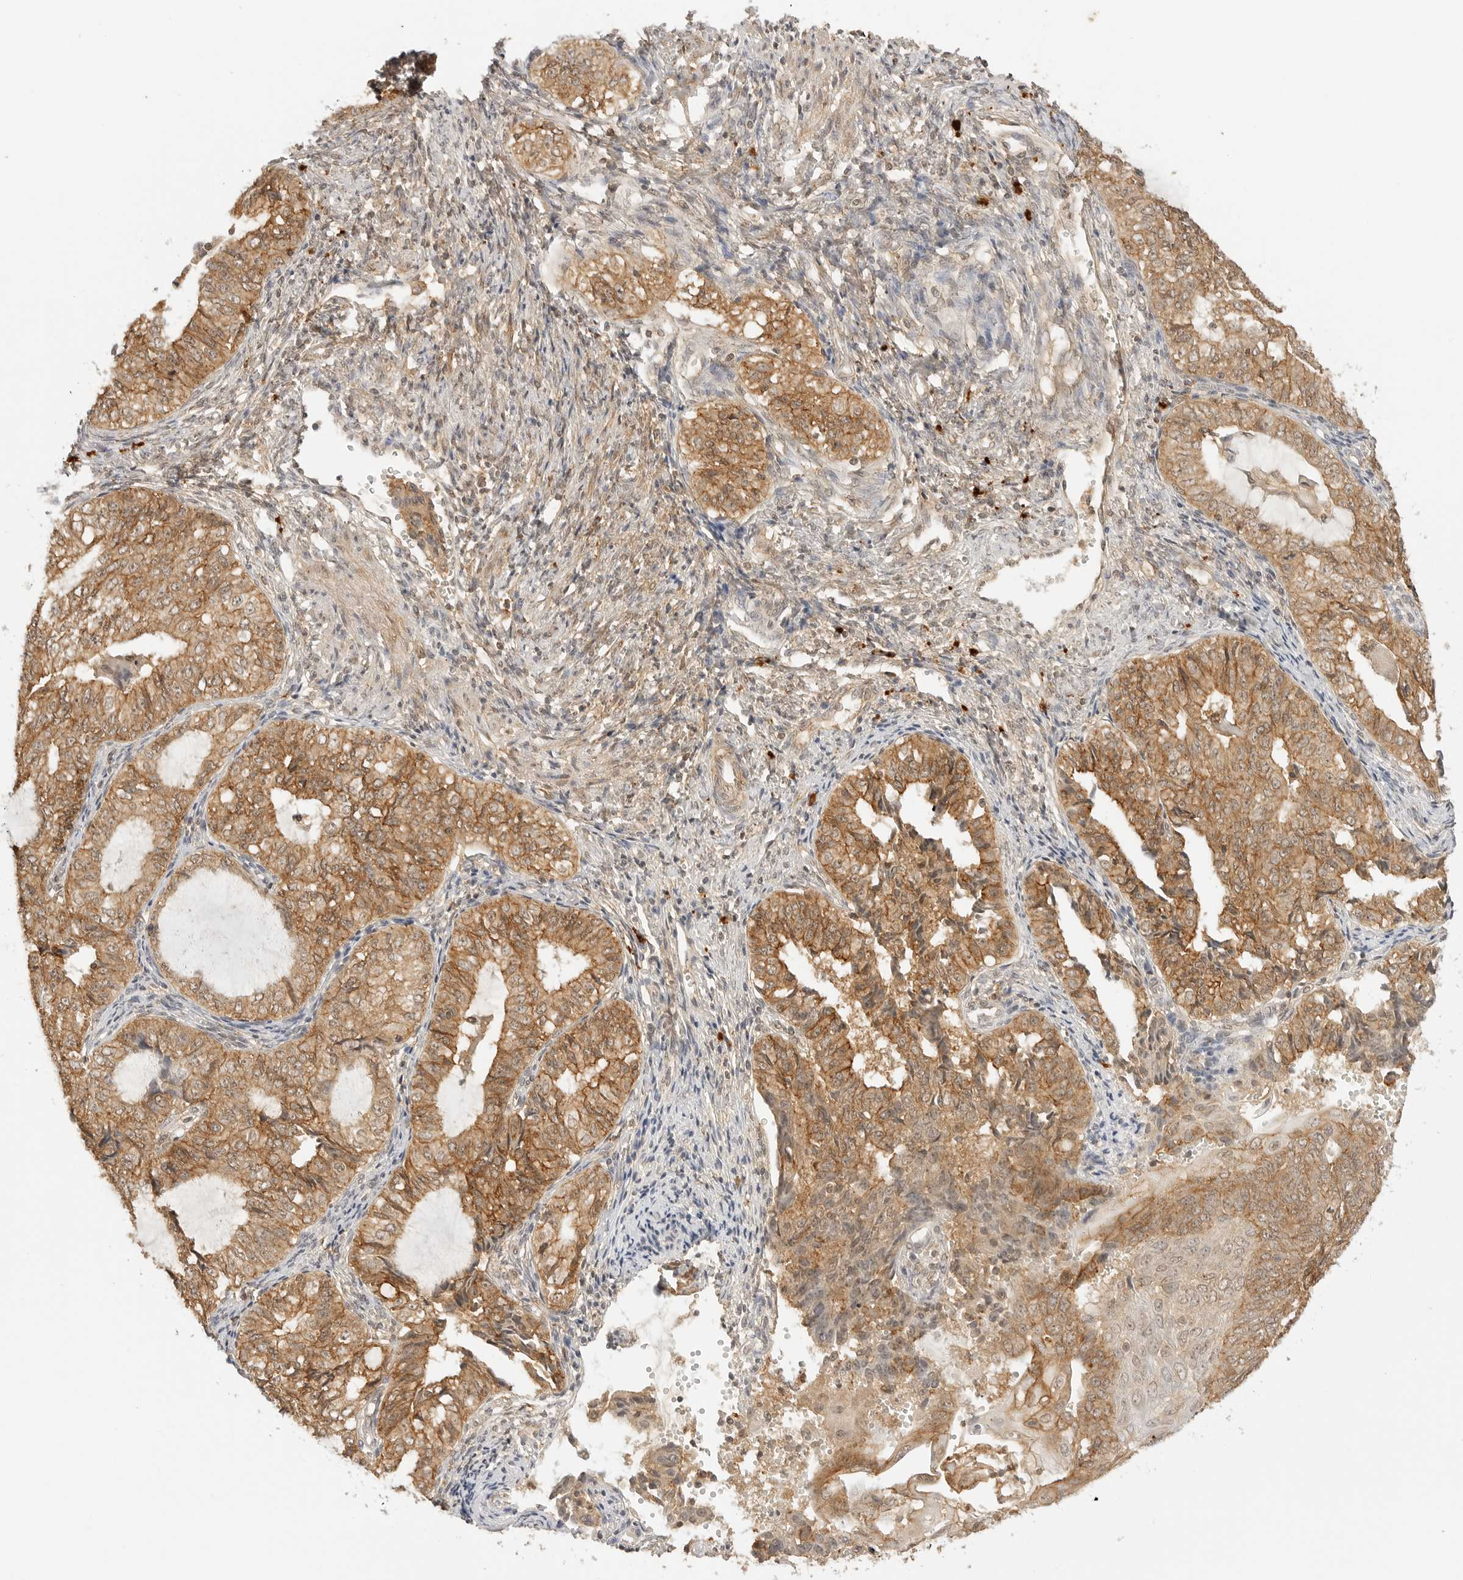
{"staining": {"intensity": "moderate", "quantity": ">75%", "location": "cytoplasmic/membranous"}, "tissue": "endometrial cancer", "cell_type": "Tumor cells", "image_type": "cancer", "snomed": [{"axis": "morphology", "description": "Adenocarcinoma, NOS"}, {"axis": "topography", "description": "Endometrium"}], "caption": "Adenocarcinoma (endometrial) tissue displays moderate cytoplasmic/membranous staining in approximately >75% of tumor cells (DAB IHC, brown staining for protein, blue staining for nuclei).", "gene": "EPHA1", "patient": {"sex": "female", "age": 32}}